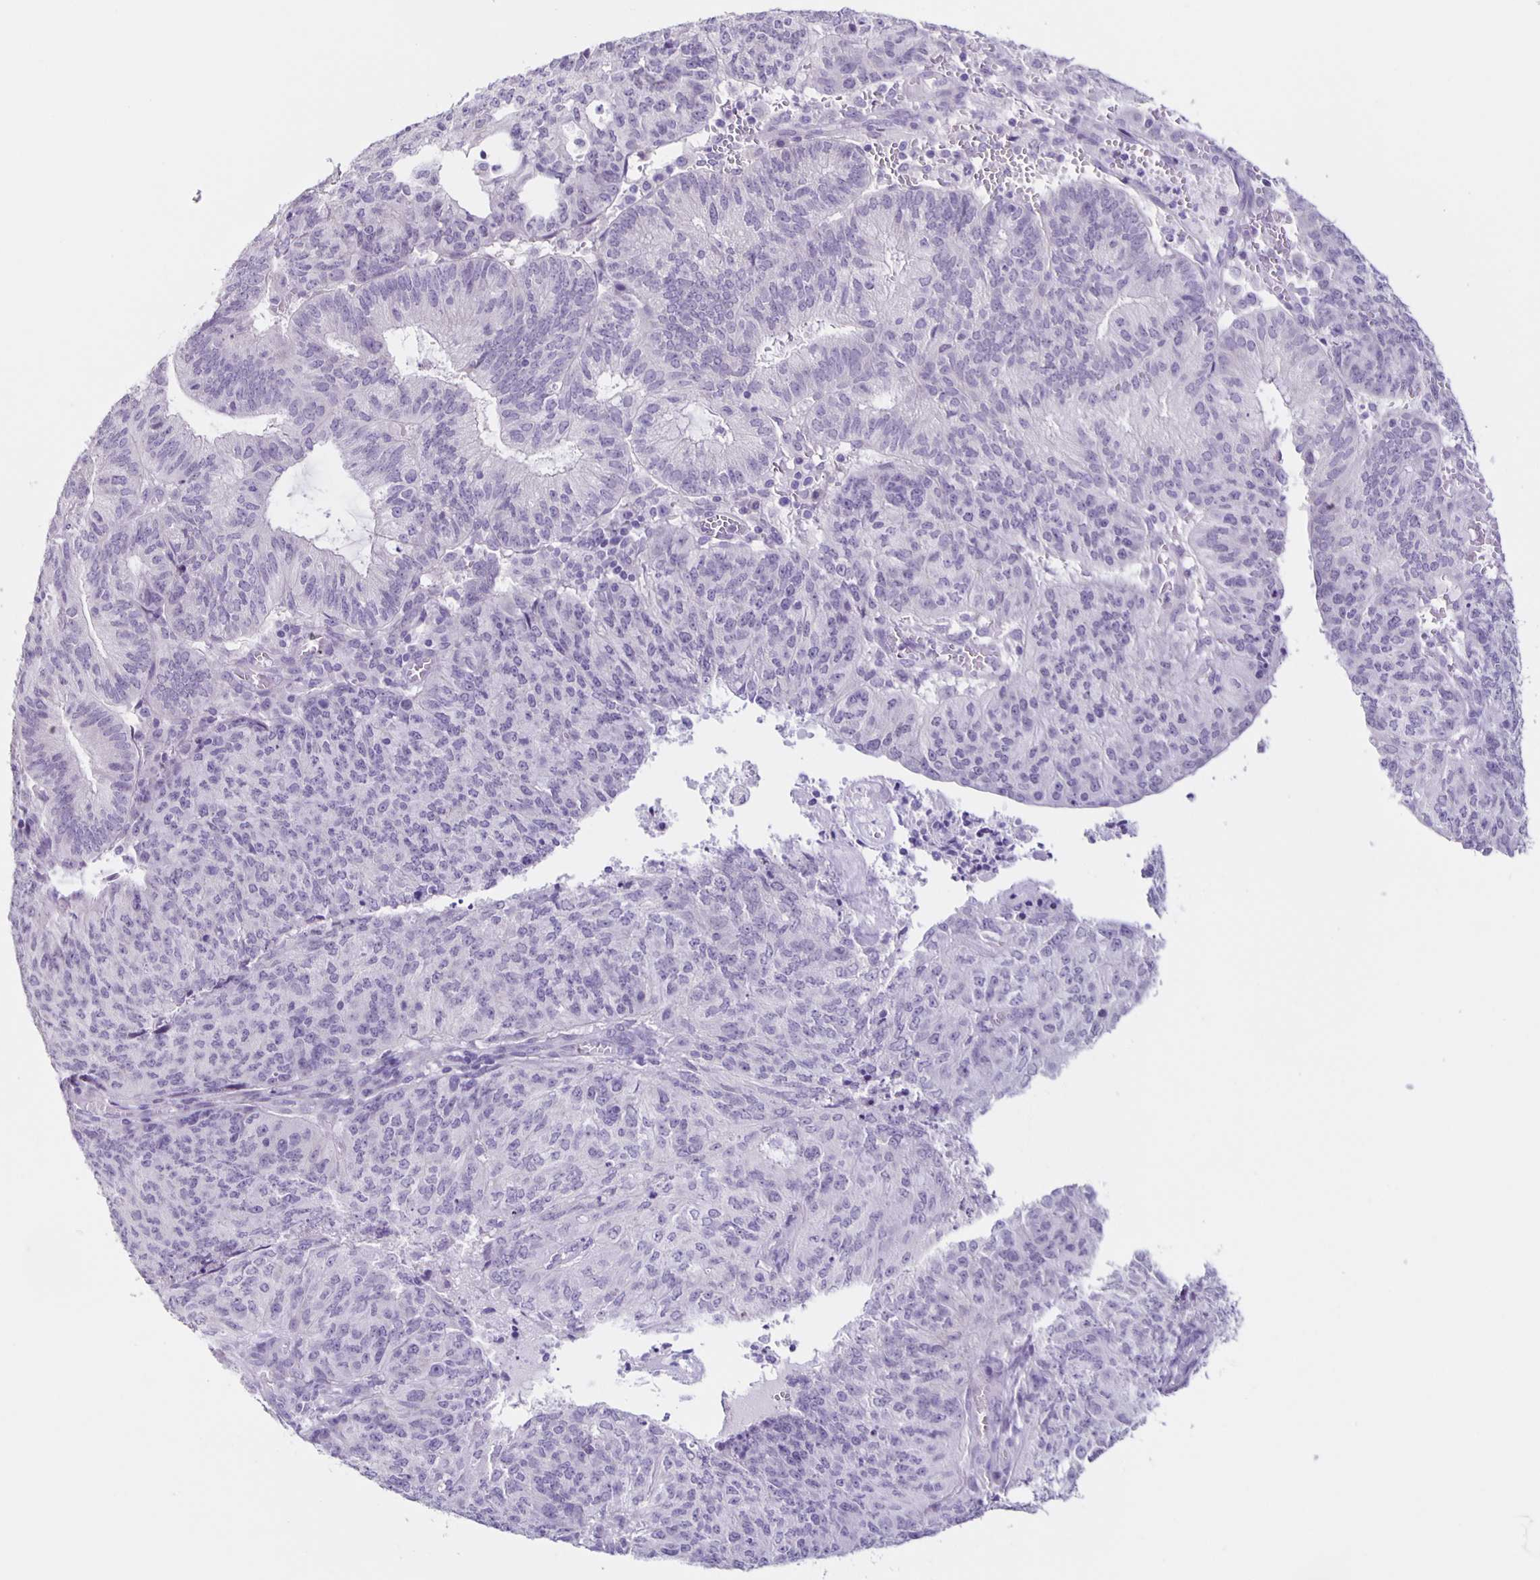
{"staining": {"intensity": "negative", "quantity": "none", "location": "none"}, "tissue": "endometrial cancer", "cell_type": "Tumor cells", "image_type": "cancer", "snomed": [{"axis": "morphology", "description": "Adenocarcinoma, NOS"}, {"axis": "topography", "description": "Endometrium"}], "caption": "Tumor cells are negative for protein expression in human endometrial adenocarcinoma.", "gene": "SLC12A3", "patient": {"sex": "female", "age": 82}}